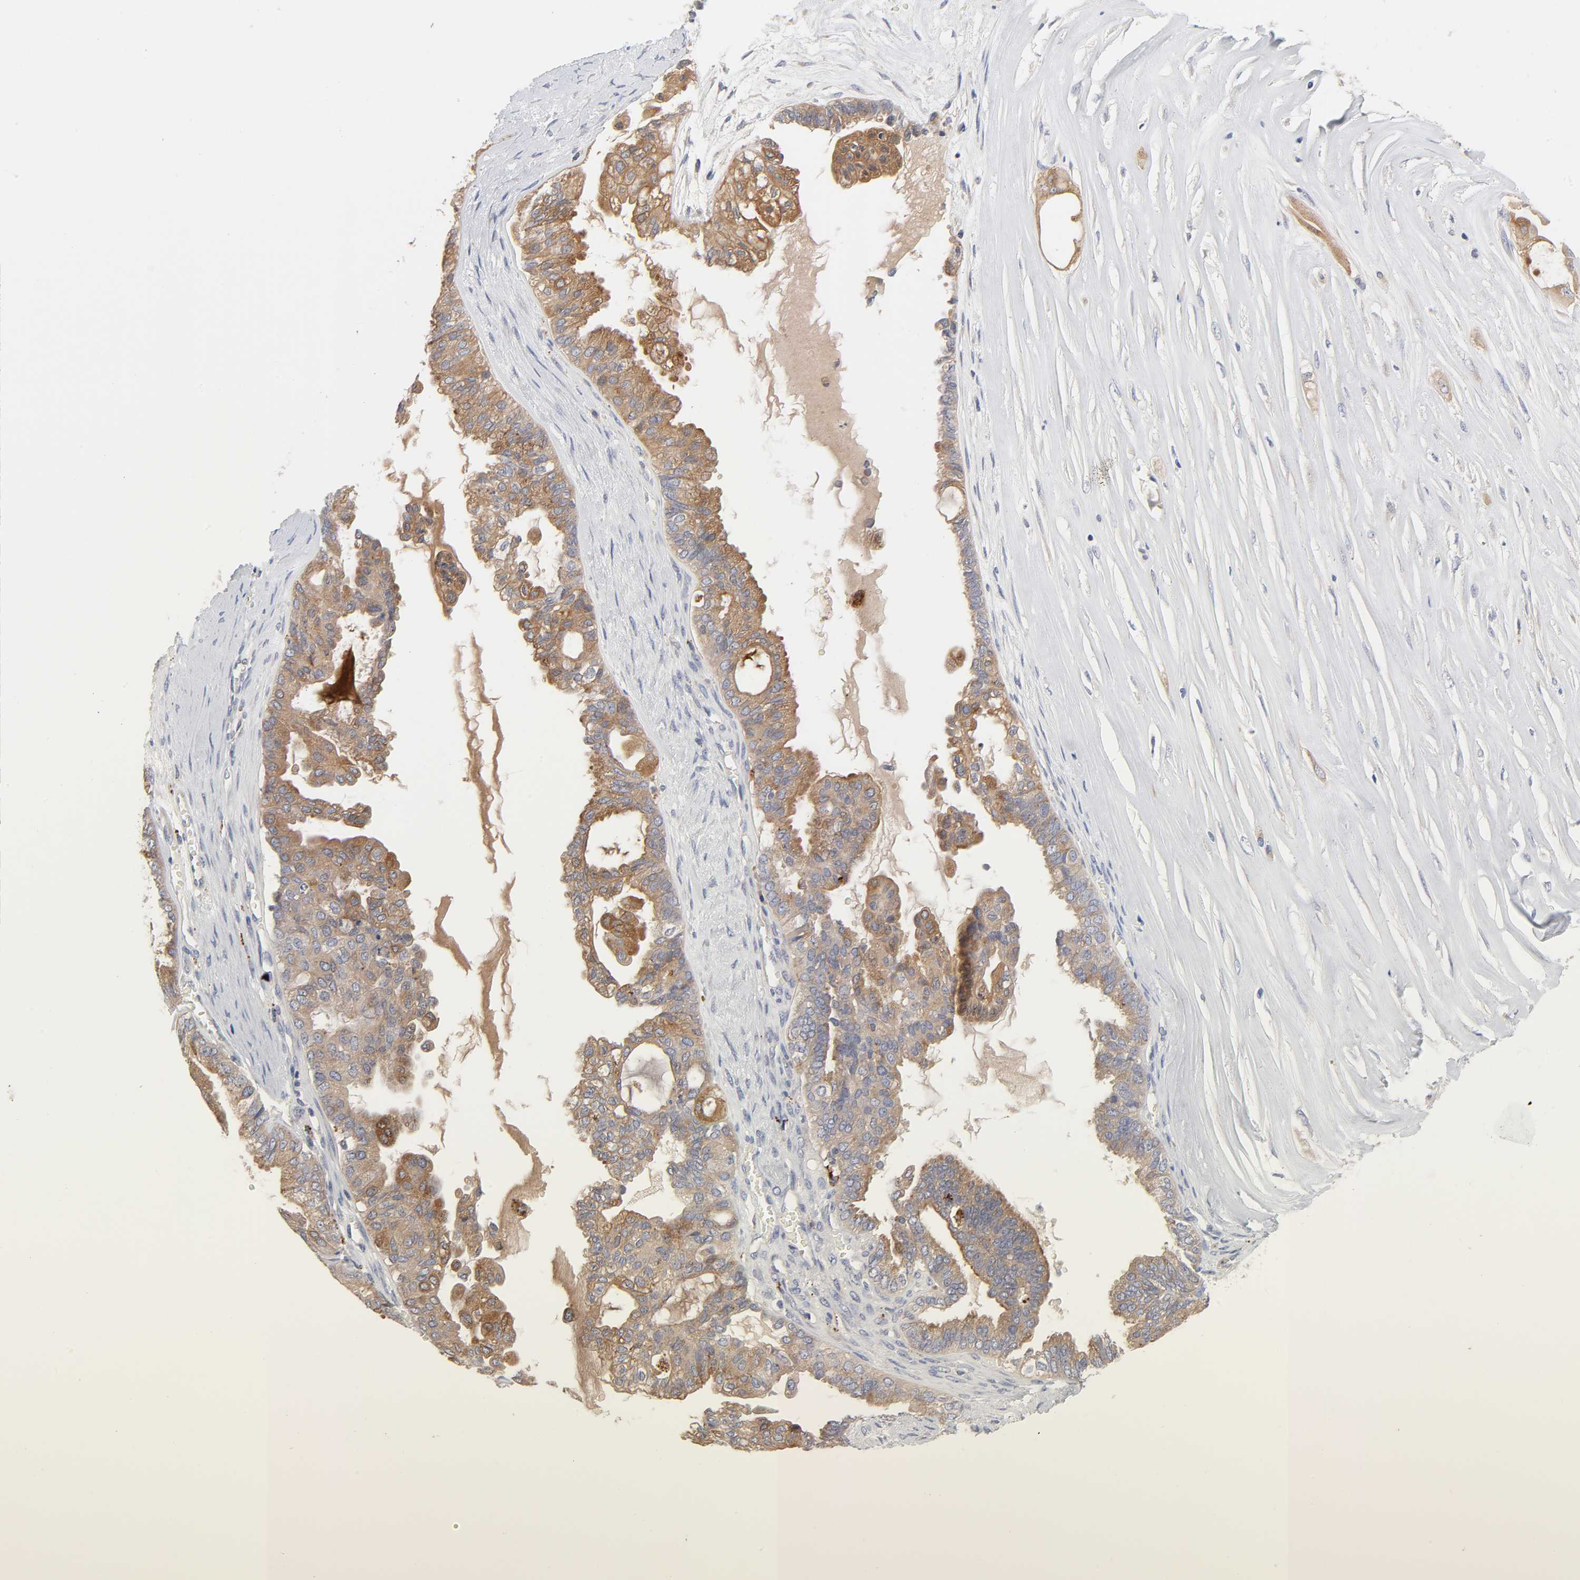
{"staining": {"intensity": "moderate", "quantity": ">75%", "location": "cytoplasmic/membranous"}, "tissue": "ovarian cancer", "cell_type": "Tumor cells", "image_type": "cancer", "snomed": [{"axis": "morphology", "description": "Carcinoma, NOS"}, {"axis": "morphology", "description": "Carcinoma, endometroid"}, {"axis": "topography", "description": "Ovary"}], "caption": "Immunohistochemical staining of human ovarian carcinoma shows medium levels of moderate cytoplasmic/membranous protein positivity in about >75% of tumor cells.", "gene": "C17orf75", "patient": {"sex": "female", "age": 50}}